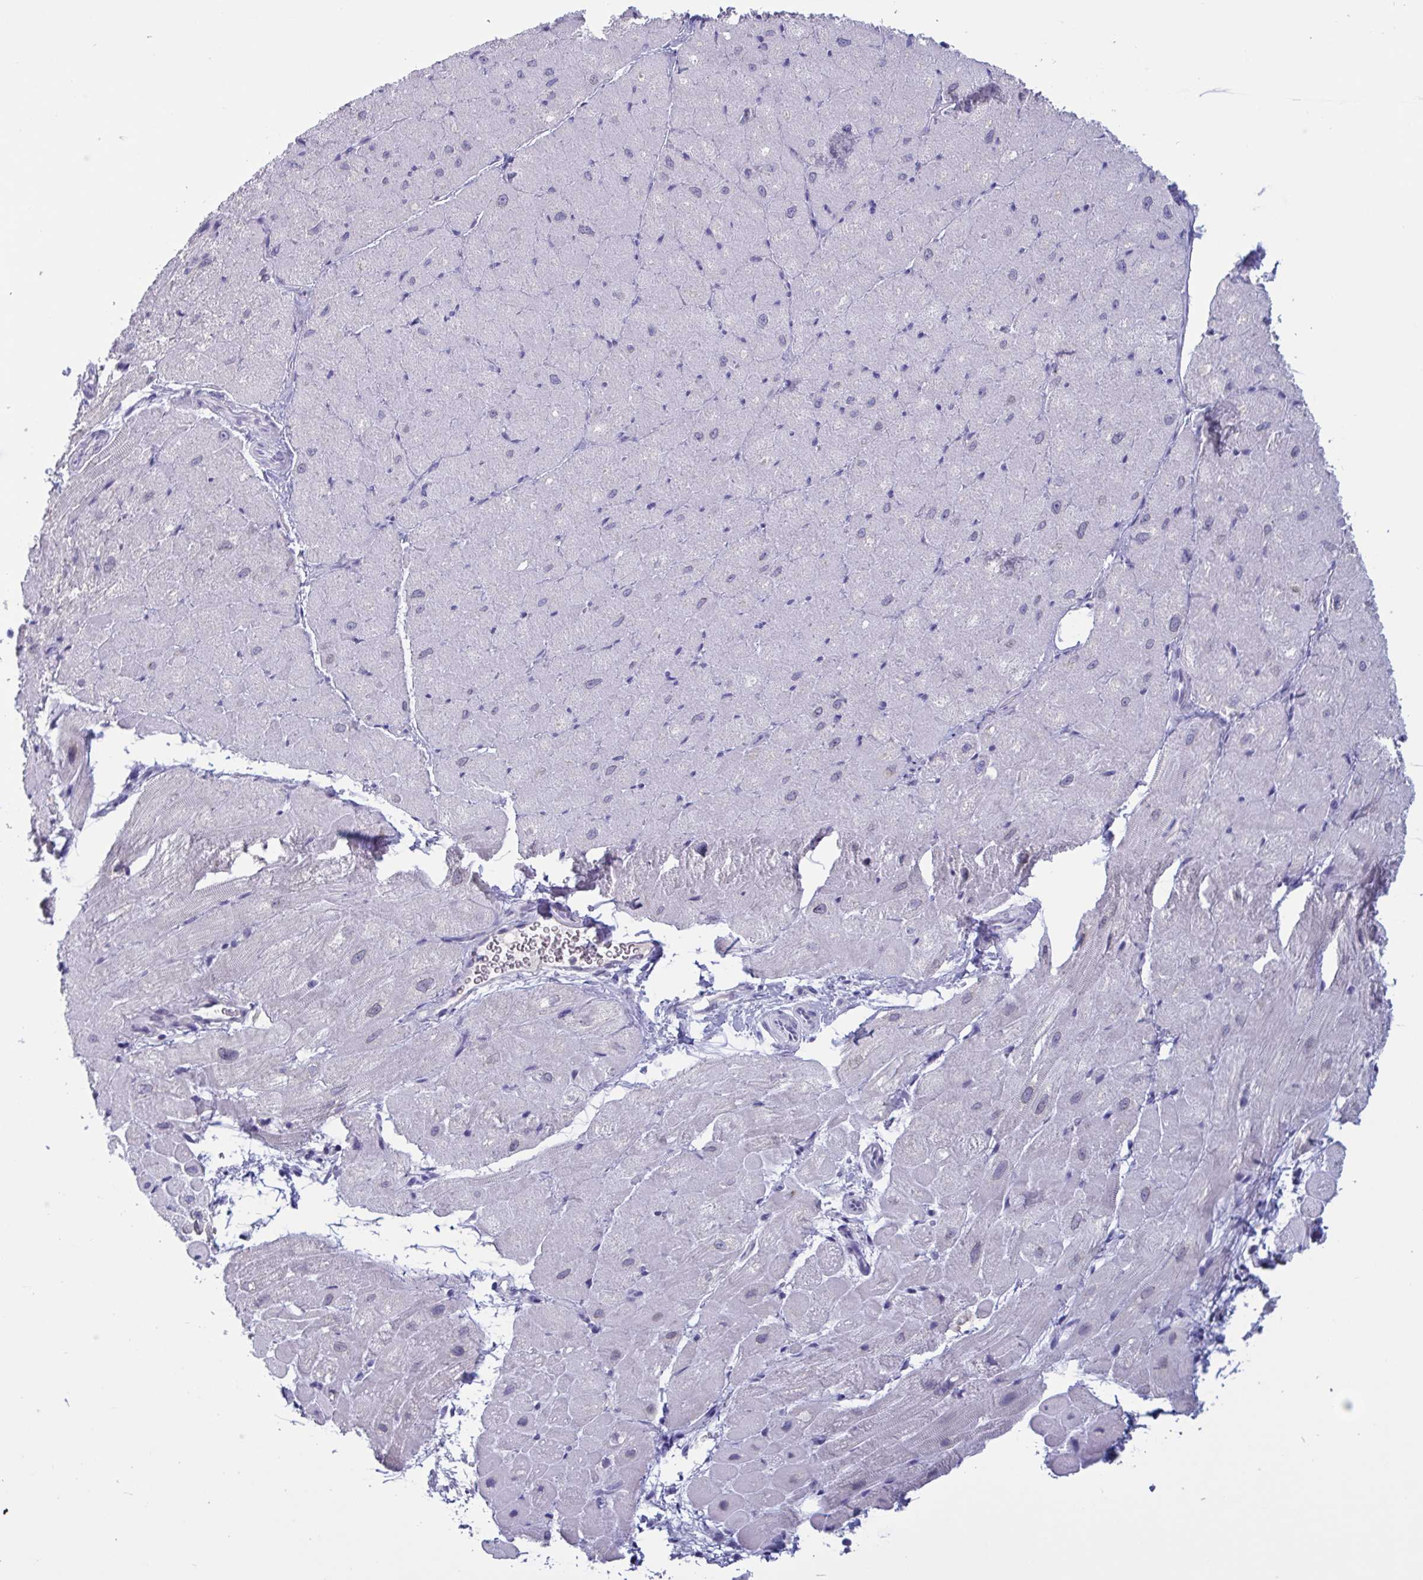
{"staining": {"intensity": "negative", "quantity": "none", "location": "none"}, "tissue": "heart muscle", "cell_type": "Cardiomyocytes", "image_type": "normal", "snomed": [{"axis": "morphology", "description": "Normal tissue, NOS"}, {"axis": "topography", "description": "Heart"}], "caption": "This histopathology image is of normal heart muscle stained with immunohistochemistry to label a protein in brown with the nuclei are counter-stained blue. There is no staining in cardiomyocytes.", "gene": "SERPINB13", "patient": {"sex": "male", "age": 62}}